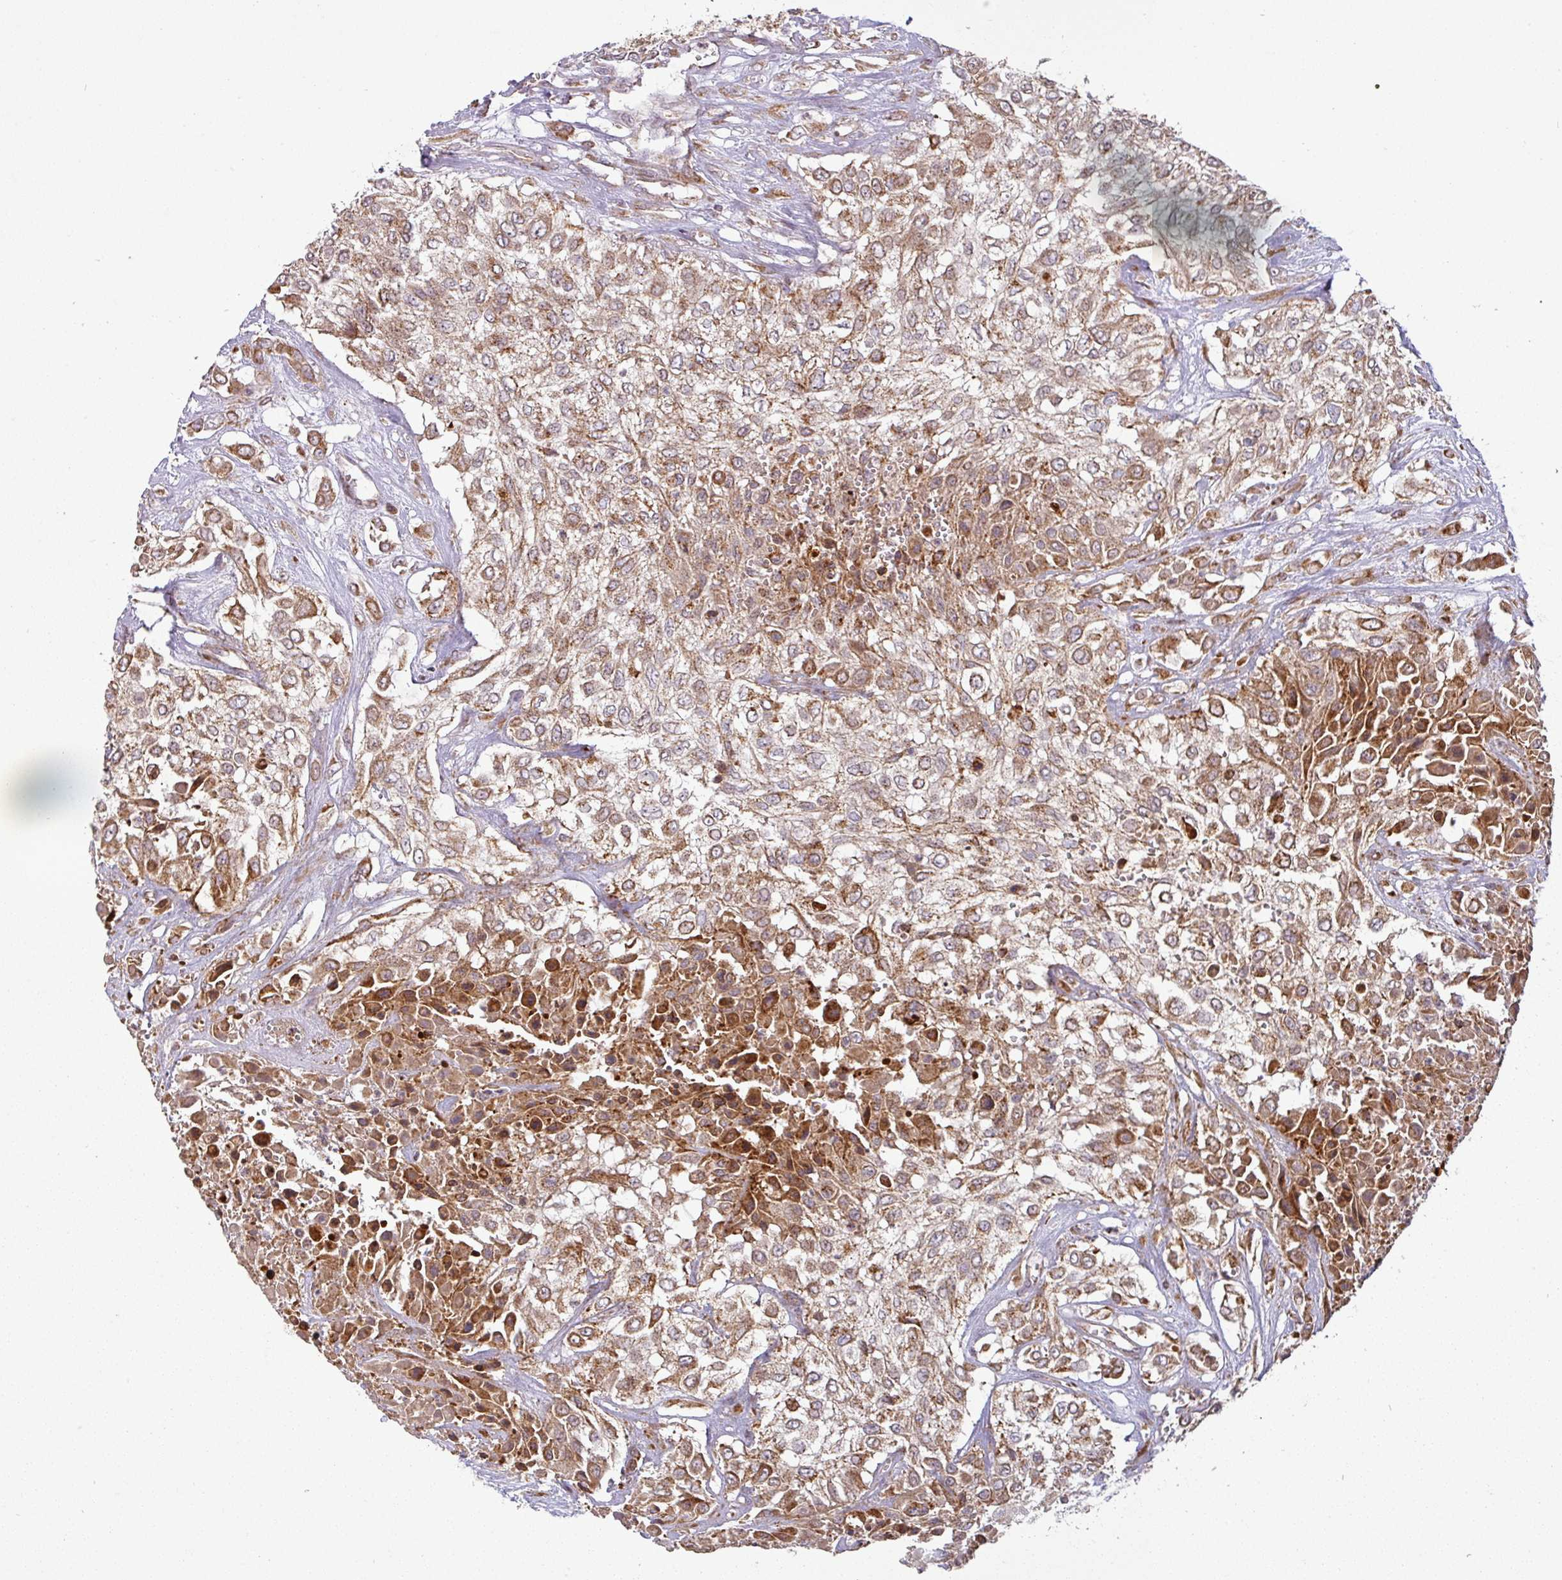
{"staining": {"intensity": "moderate", "quantity": ">75%", "location": "cytoplasmic/membranous"}, "tissue": "urothelial cancer", "cell_type": "Tumor cells", "image_type": "cancer", "snomed": [{"axis": "morphology", "description": "Urothelial carcinoma, High grade"}, {"axis": "topography", "description": "Urinary bladder"}], "caption": "Moderate cytoplasmic/membranous positivity is appreciated in approximately >75% of tumor cells in urothelial cancer. Nuclei are stained in blue.", "gene": "GPD2", "patient": {"sex": "male", "age": 57}}